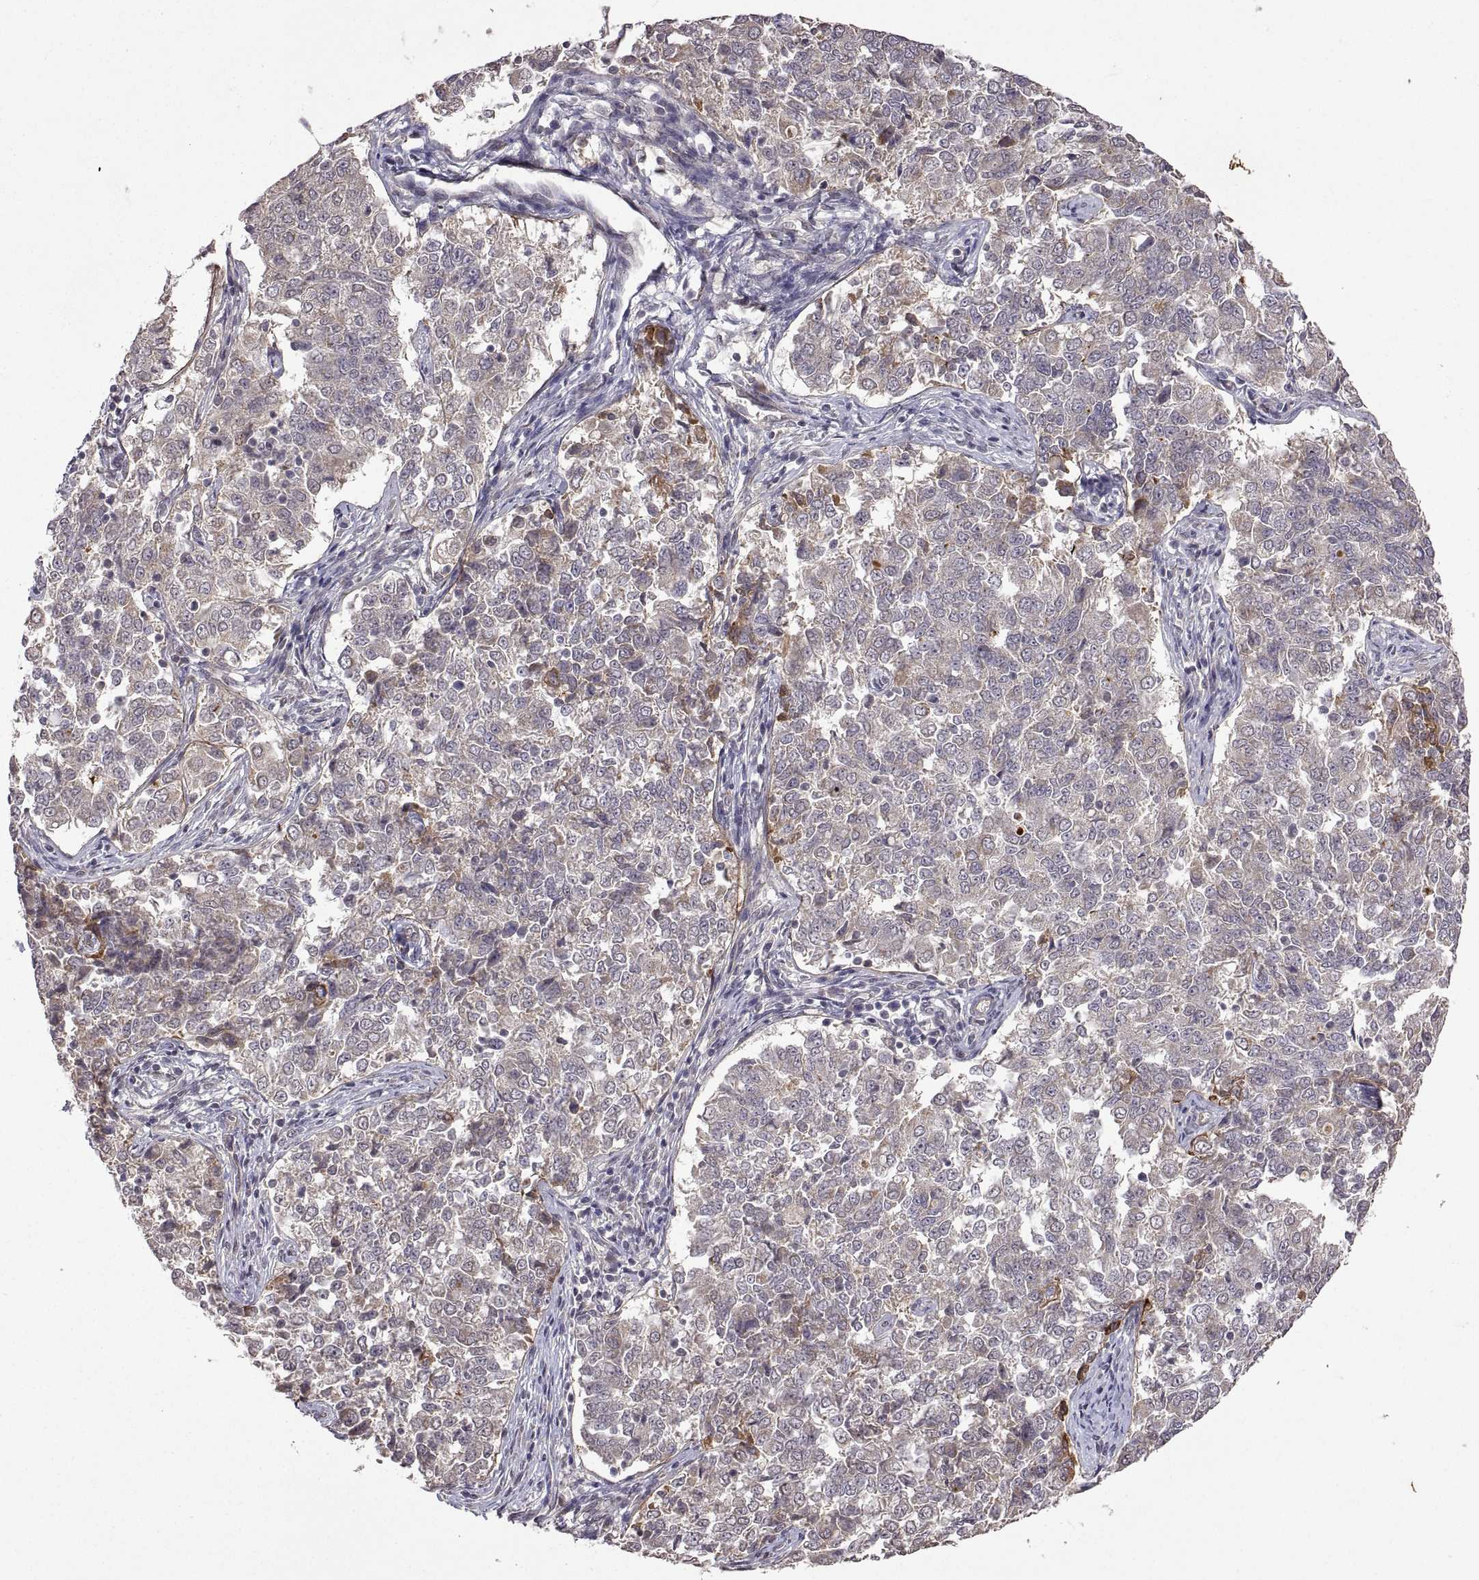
{"staining": {"intensity": "weak", "quantity": "25%-75%", "location": "cytoplasmic/membranous"}, "tissue": "endometrial cancer", "cell_type": "Tumor cells", "image_type": "cancer", "snomed": [{"axis": "morphology", "description": "Adenocarcinoma, NOS"}, {"axis": "topography", "description": "Endometrium"}], "caption": "High-magnification brightfield microscopy of adenocarcinoma (endometrial) stained with DAB (3,3'-diaminobenzidine) (brown) and counterstained with hematoxylin (blue). tumor cells exhibit weak cytoplasmic/membranous staining is seen in about25%-75% of cells. (DAB IHC, brown staining for protein, blue staining for nuclei).", "gene": "LAMA1", "patient": {"sex": "female", "age": 43}}